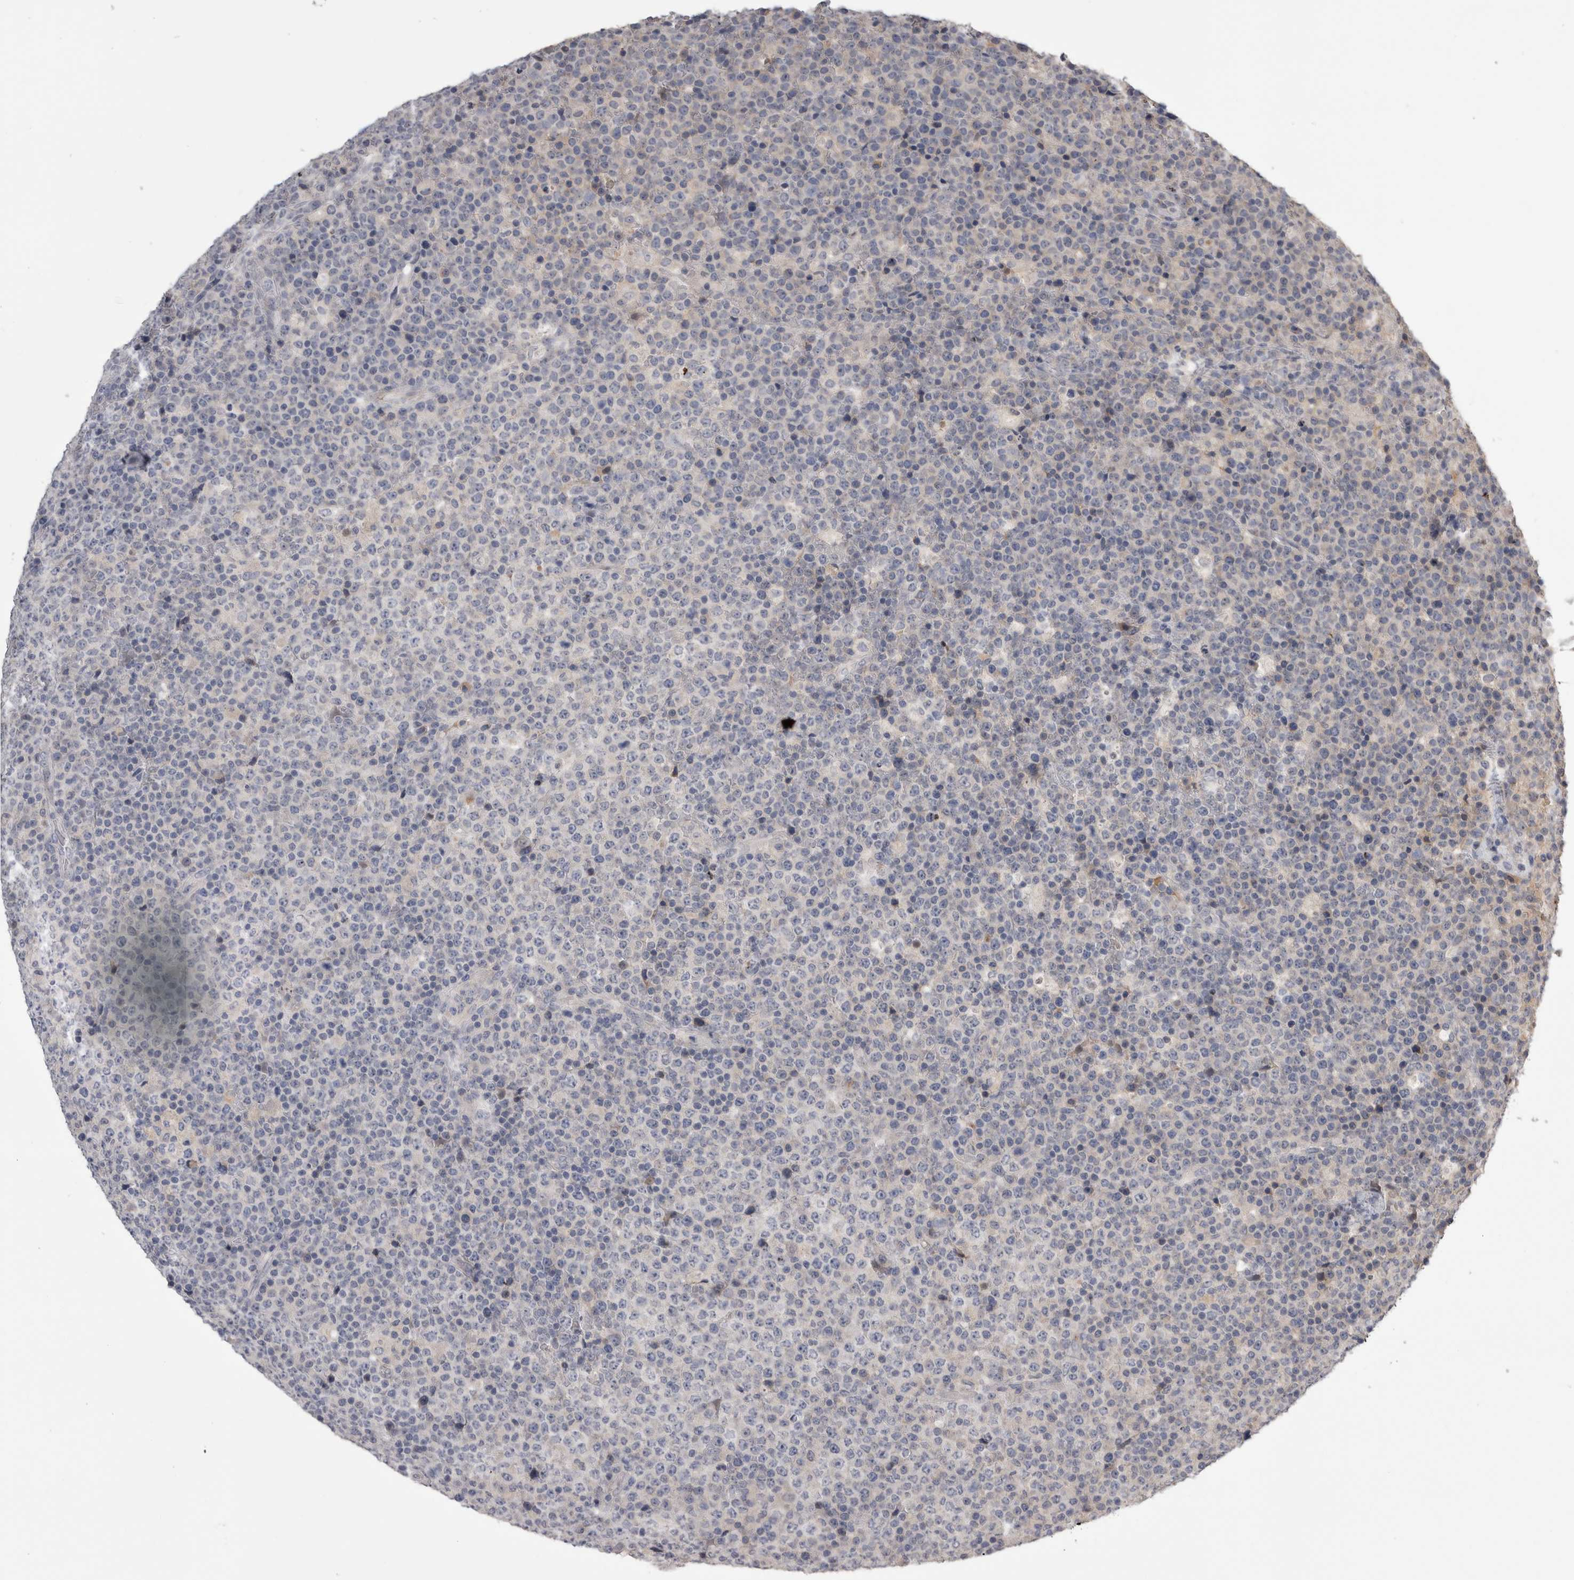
{"staining": {"intensity": "negative", "quantity": "none", "location": "none"}, "tissue": "lymphoma", "cell_type": "Tumor cells", "image_type": "cancer", "snomed": [{"axis": "morphology", "description": "Malignant lymphoma, non-Hodgkin's type, High grade"}, {"axis": "topography", "description": "Lymph node"}], "caption": "Immunohistochemical staining of human high-grade malignant lymphoma, non-Hodgkin's type reveals no significant expression in tumor cells. (DAB immunohistochemistry (IHC), high magnification).", "gene": "ANXA13", "patient": {"sex": "male", "age": 13}}